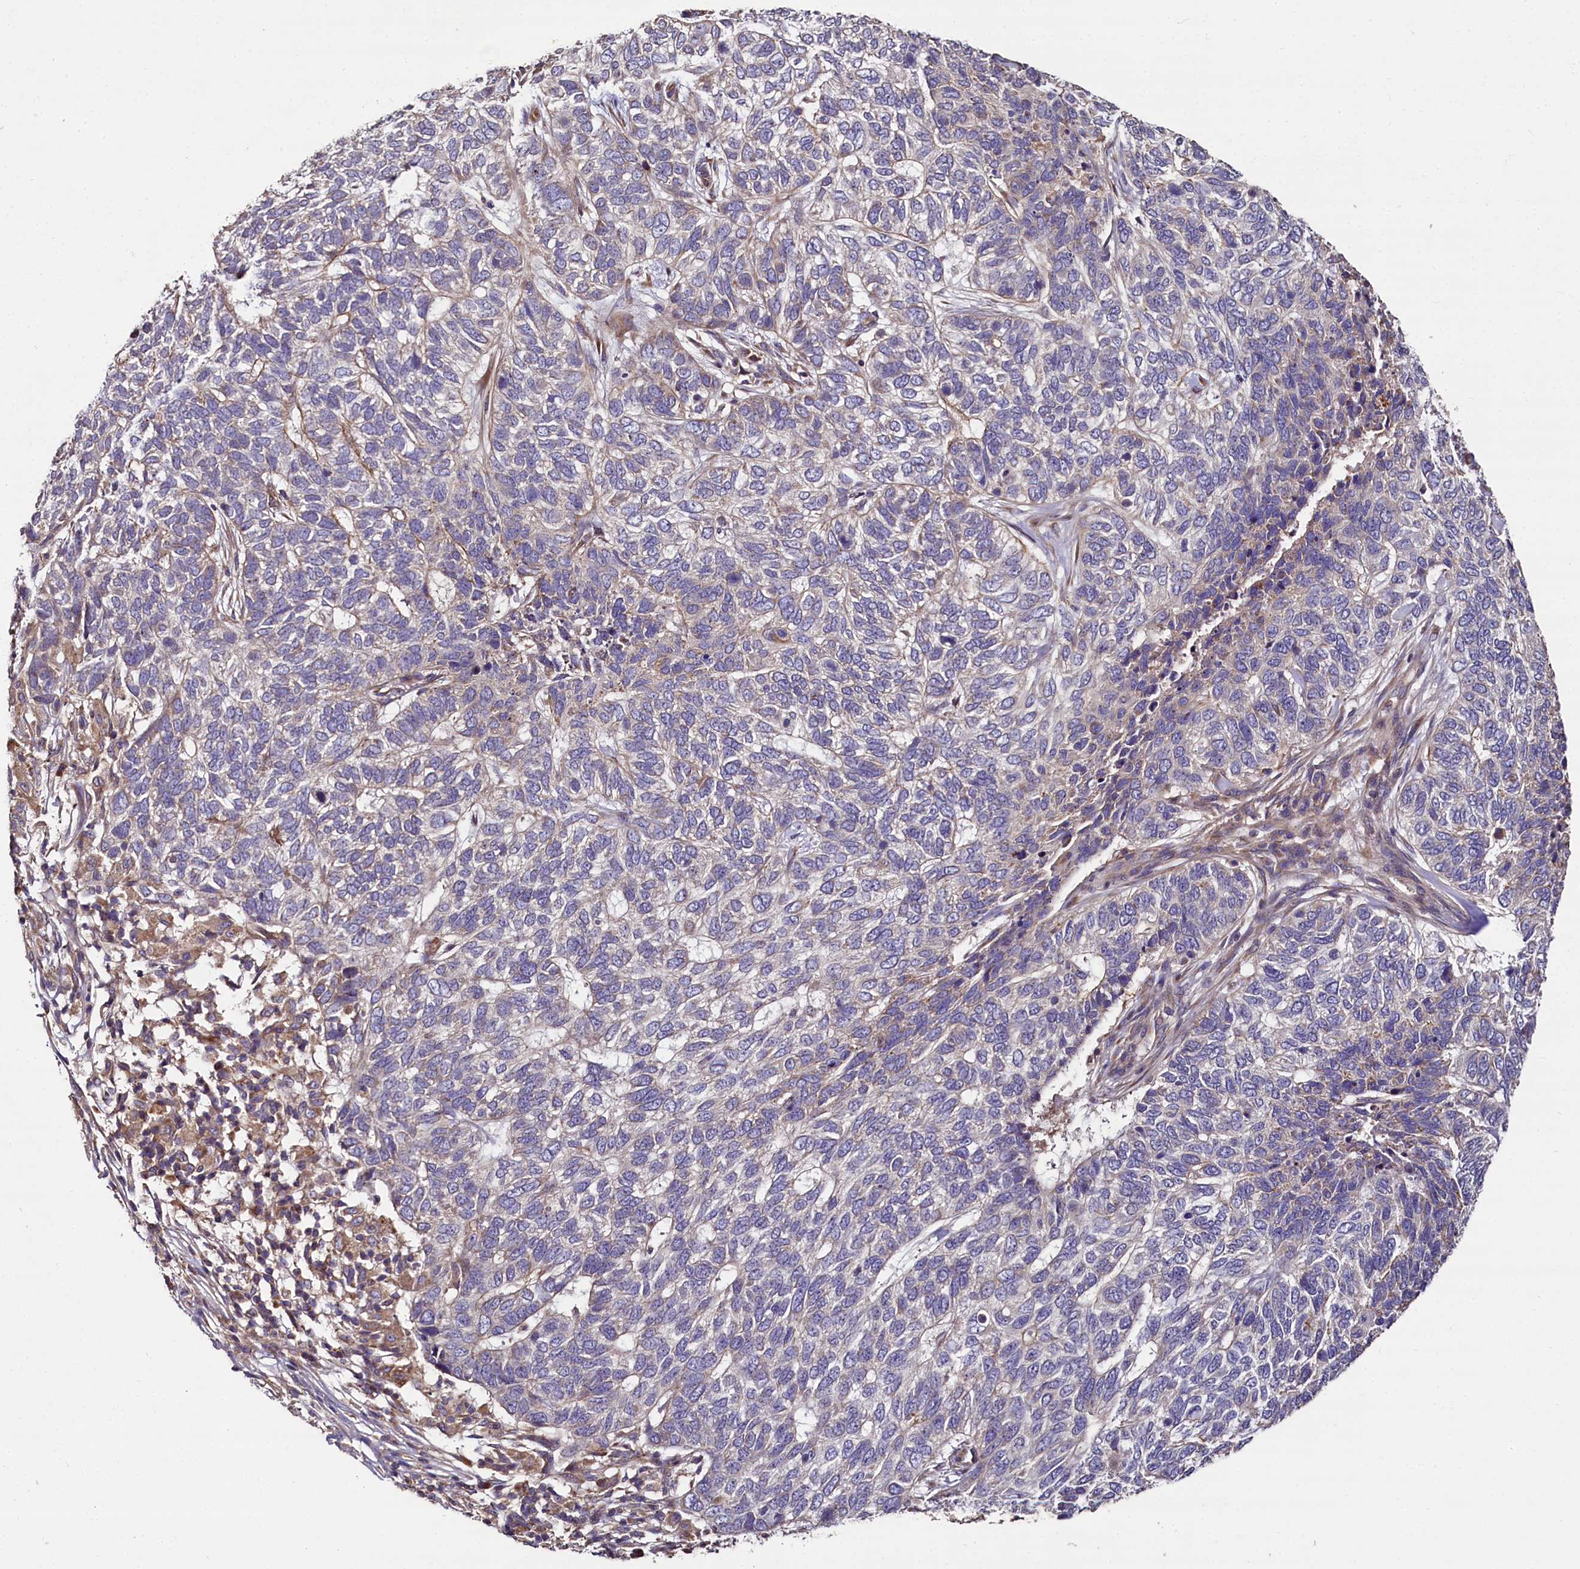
{"staining": {"intensity": "negative", "quantity": "none", "location": "none"}, "tissue": "skin cancer", "cell_type": "Tumor cells", "image_type": "cancer", "snomed": [{"axis": "morphology", "description": "Basal cell carcinoma"}, {"axis": "topography", "description": "Skin"}], "caption": "The image displays no staining of tumor cells in skin basal cell carcinoma.", "gene": "SPRYD3", "patient": {"sex": "female", "age": 65}}